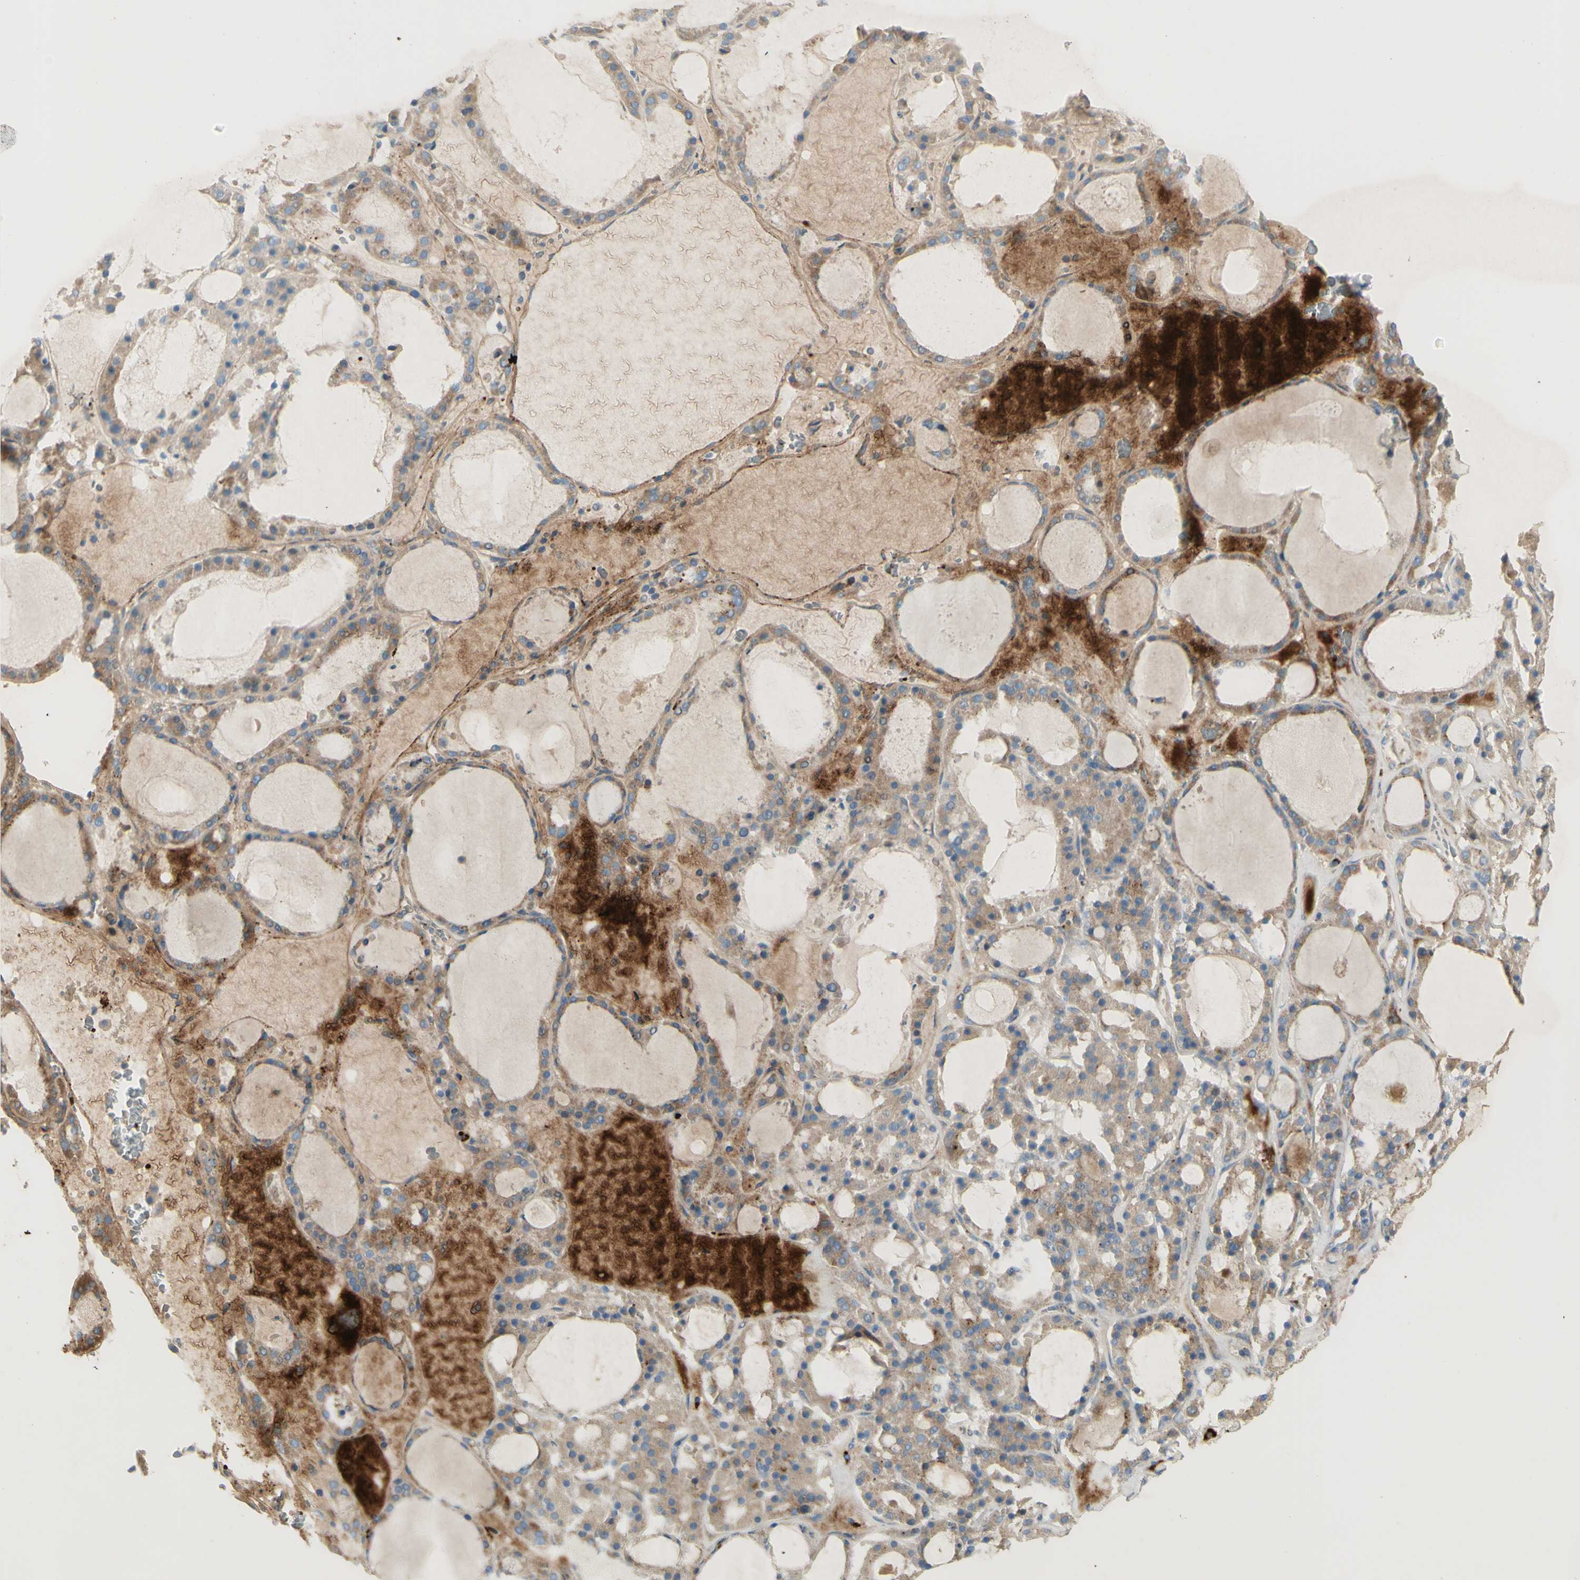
{"staining": {"intensity": "weak", "quantity": ">75%", "location": "cytoplasmic/membranous"}, "tissue": "thyroid gland", "cell_type": "Glandular cells", "image_type": "normal", "snomed": [{"axis": "morphology", "description": "Normal tissue, NOS"}, {"axis": "morphology", "description": "Carcinoma, NOS"}, {"axis": "topography", "description": "Thyroid gland"}], "caption": "Normal thyroid gland exhibits weak cytoplasmic/membranous staining in about >75% of glandular cells.", "gene": "GAN", "patient": {"sex": "female", "age": 86}}